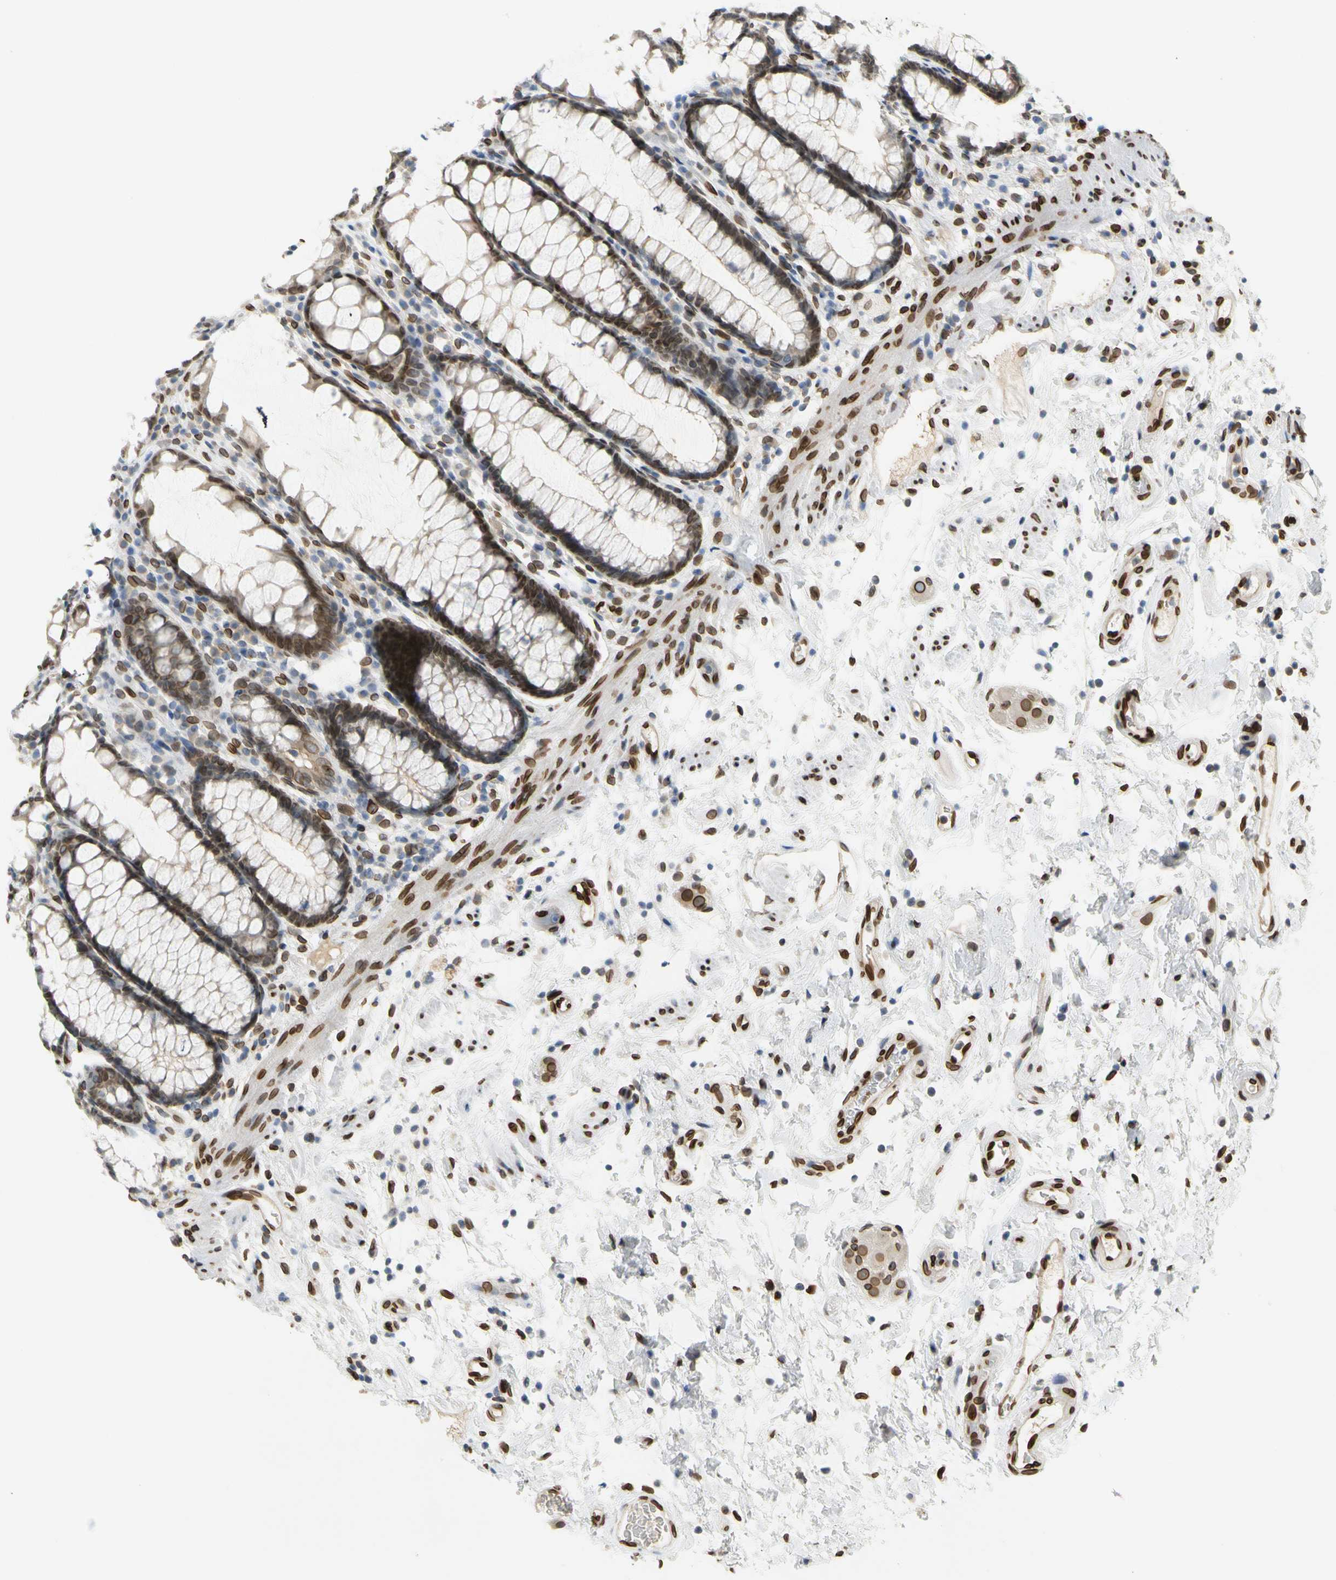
{"staining": {"intensity": "moderate", "quantity": ">75%", "location": "cytoplasmic/membranous,nuclear"}, "tissue": "rectum", "cell_type": "Glandular cells", "image_type": "normal", "snomed": [{"axis": "morphology", "description": "Normal tissue, NOS"}, {"axis": "topography", "description": "Rectum"}], "caption": "Immunohistochemistry (IHC) (DAB (3,3'-diaminobenzidine)) staining of normal rectum exhibits moderate cytoplasmic/membranous,nuclear protein staining in about >75% of glandular cells. (DAB (3,3'-diaminobenzidine) IHC with brightfield microscopy, high magnification).", "gene": "SUN1", "patient": {"sex": "male", "age": 92}}